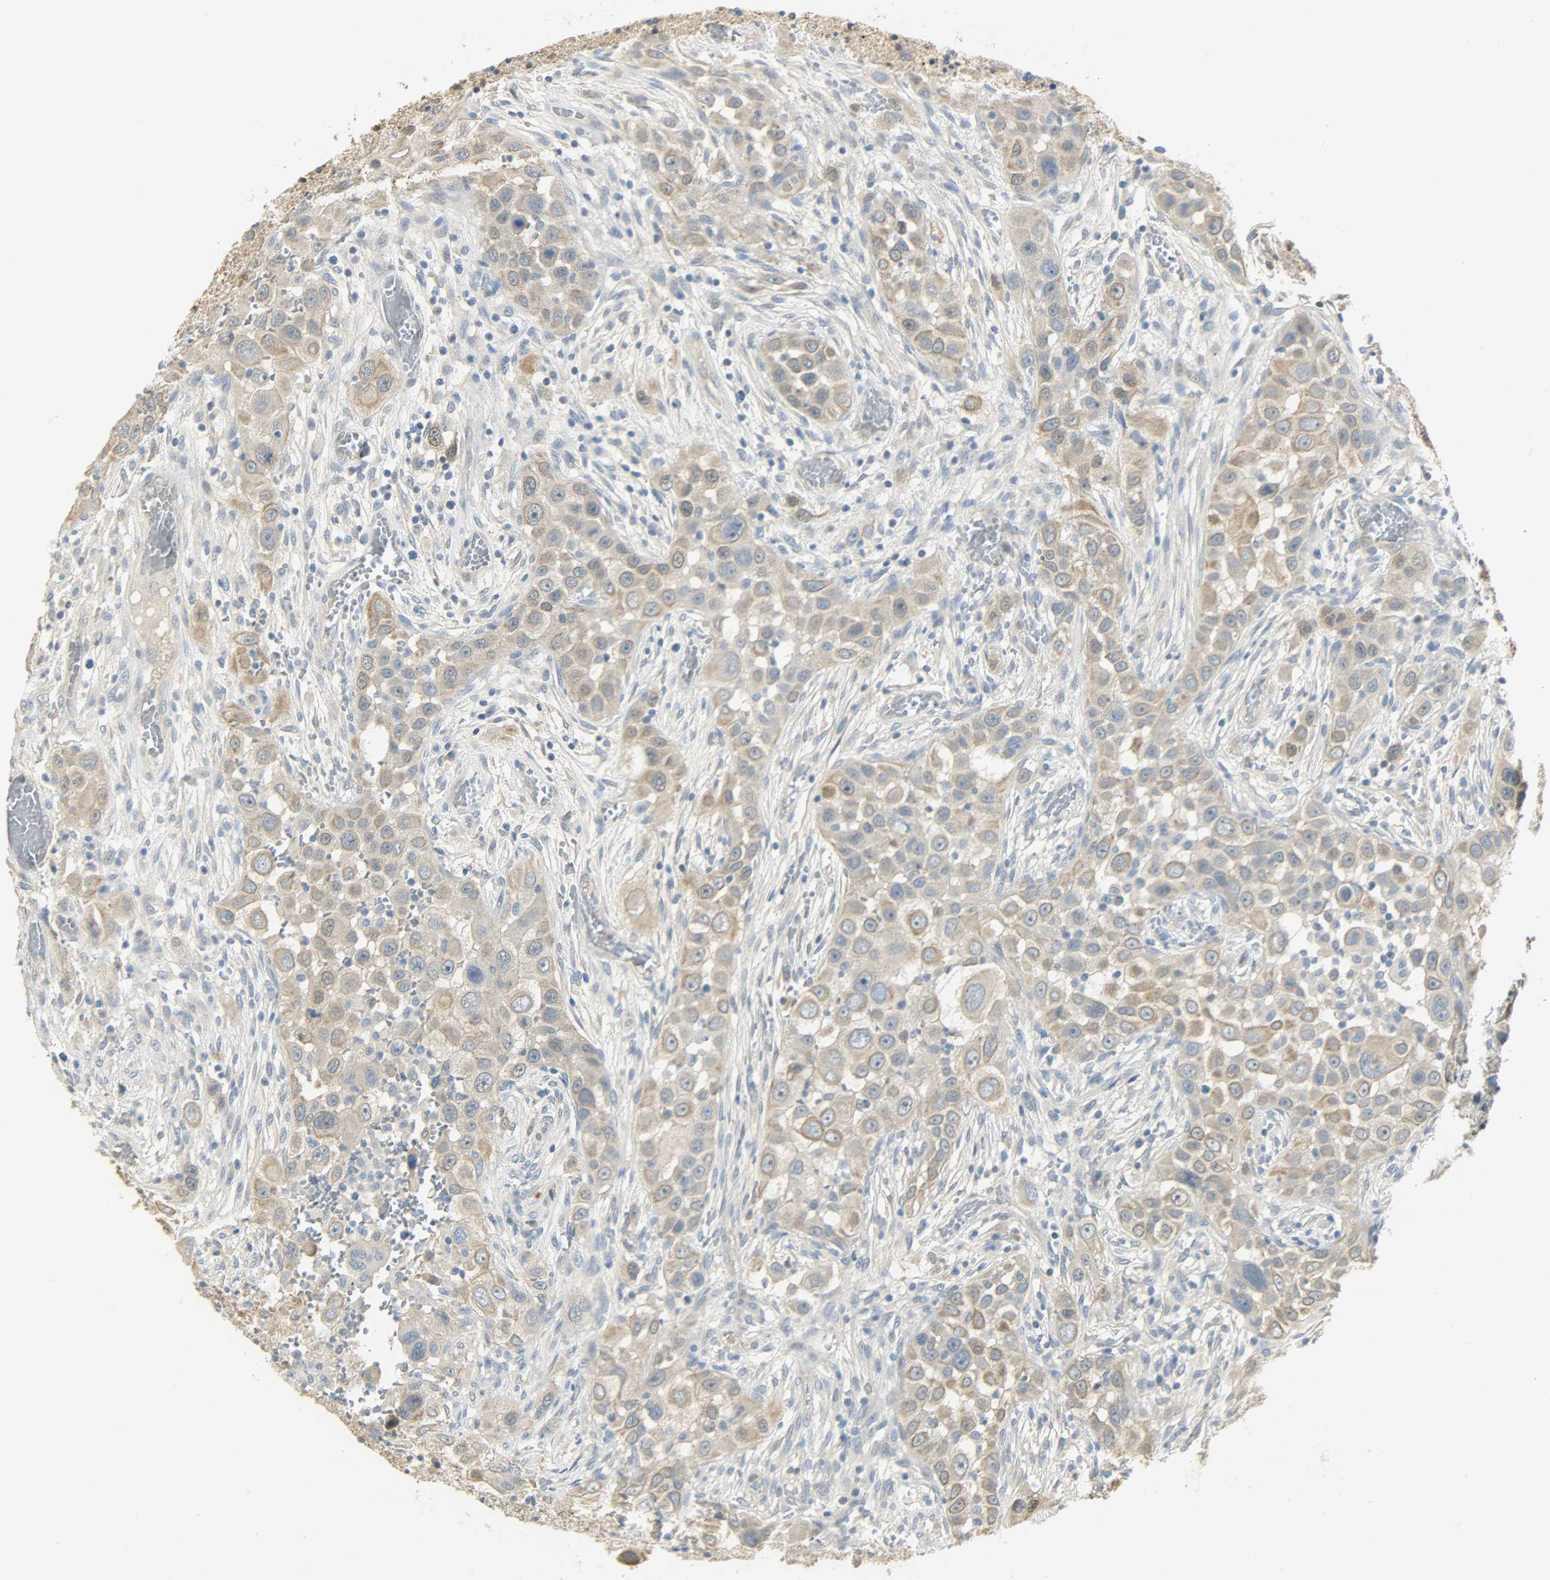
{"staining": {"intensity": "moderate", "quantity": ">75%", "location": "cytoplasmic/membranous"}, "tissue": "head and neck cancer", "cell_type": "Tumor cells", "image_type": "cancer", "snomed": [{"axis": "morphology", "description": "Carcinoma, NOS"}, {"axis": "topography", "description": "Head-Neck"}], "caption": "Immunohistochemistry (IHC) photomicrograph of neoplastic tissue: head and neck cancer stained using IHC exhibits medium levels of moderate protein expression localized specifically in the cytoplasmic/membranous of tumor cells, appearing as a cytoplasmic/membranous brown color.", "gene": "USP13", "patient": {"sex": "male", "age": 87}}